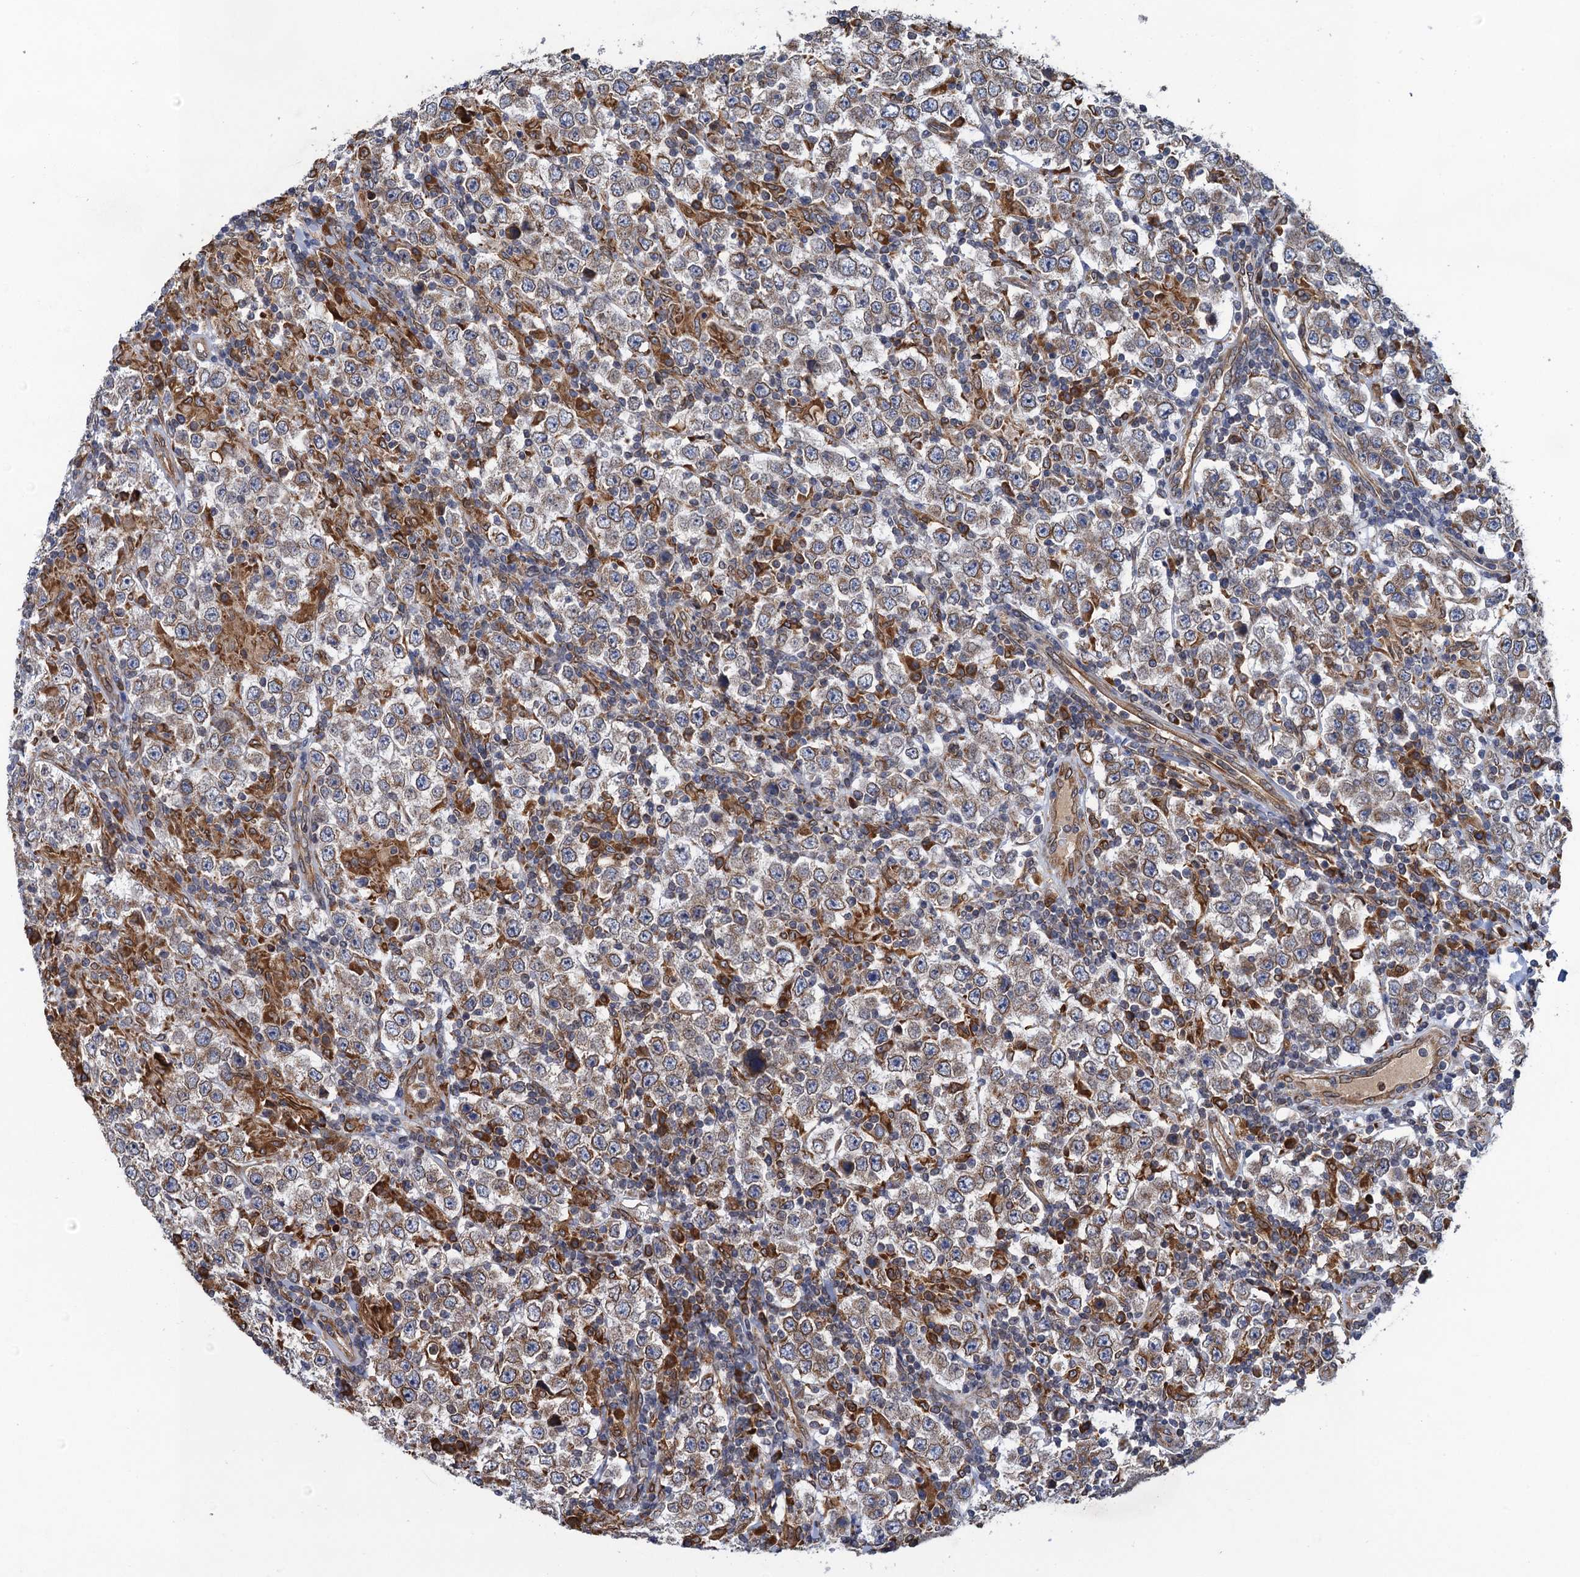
{"staining": {"intensity": "moderate", "quantity": "25%-75%", "location": "cytoplasmic/membranous"}, "tissue": "testis cancer", "cell_type": "Tumor cells", "image_type": "cancer", "snomed": [{"axis": "morphology", "description": "Normal tissue, NOS"}, {"axis": "morphology", "description": "Urothelial carcinoma, High grade"}, {"axis": "morphology", "description": "Seminoma, NOS"}, {"axis": "morphology", "description": "Carcinoma, Embryonal, NOS"}, {"axis": "topography", "description": "Urinary bladder"}, {"axis": "topography", "description": "Testis"}], "caption": "High-grade urothelial carcinoma (testis) stained with a protein marker exhibits moderate staining in tumor cells.", "gene": "ARMC5", "patient": {"sex": "male", "age": 41}}